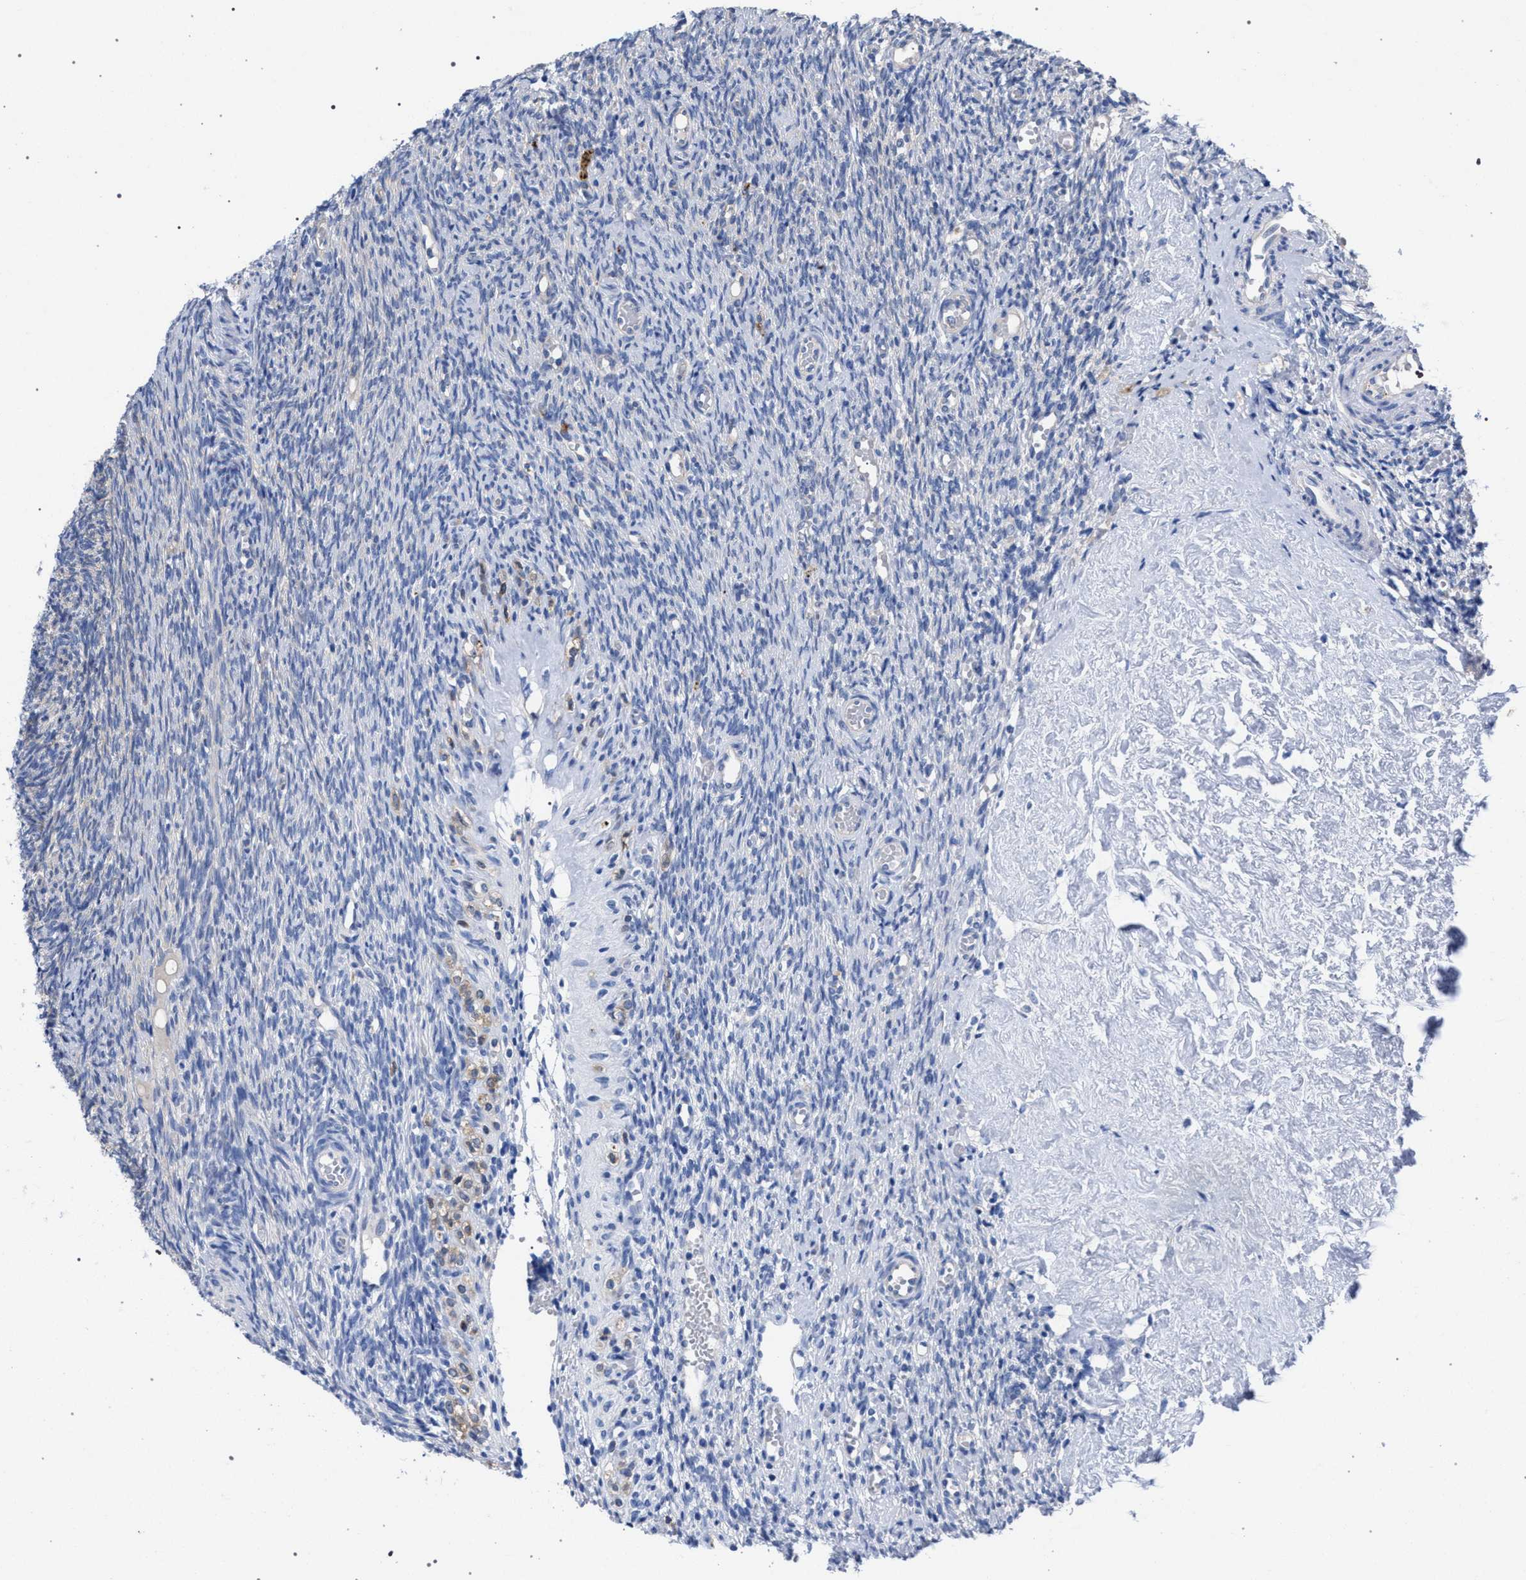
{"staining": {"intensity": "negative", "quantity": "none", "location": "none"}, "tissue": "ovary", "cell_type": "Ovarian stroma cells", "image_type": "normal", "snomed": [{"axis": "morphology", "description": "Normal tissue, NOS"}, {"axis": "topography", "description": "Ovary"}], "caption": "Histopathology image shows no significant protein positivity in ovarian stroma cells of benign ovary.", "gene": "GMPR", "patient": {"sex": "female", "age": 41}}